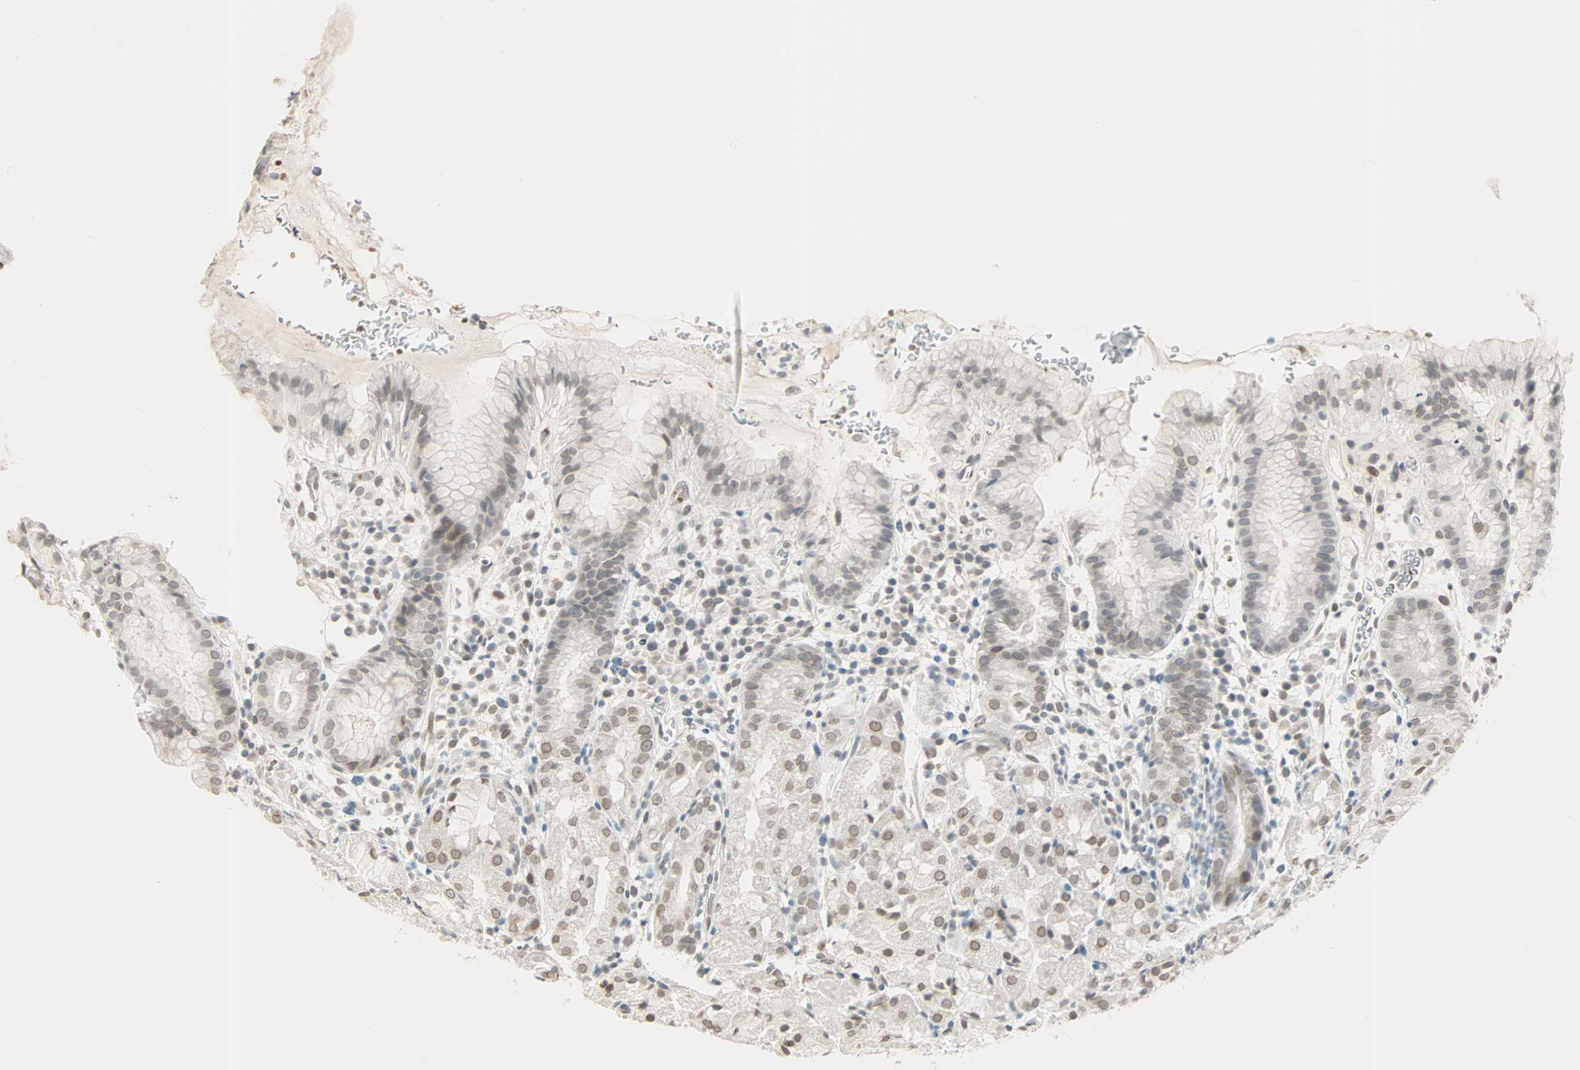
{"staining": {"intensity": "weak", "quantity": "<25%", "location": "nuclear"}, "tissue": "stomach", "cell_type": "Glandular cells", "image_type": "normal", "snomed": [{"axis": "morphology", "description": "Normal tissue, NOS"}, {"axis": "topography", "description": "Stomach"}, {"axis": "topography", "description": "Stomach, lower"}], "caption": "Glandular cells show no significant protein staining in normal stomach. Brightfield microscopy of immunohistochemistry (IHC) stained with DAB (3,3'-diaminobenzidine) (brown) and hematoxylin (blue), captured at high magnification.", "gene": "BCAN", "patient": {"sex": "female", "age": 75}}